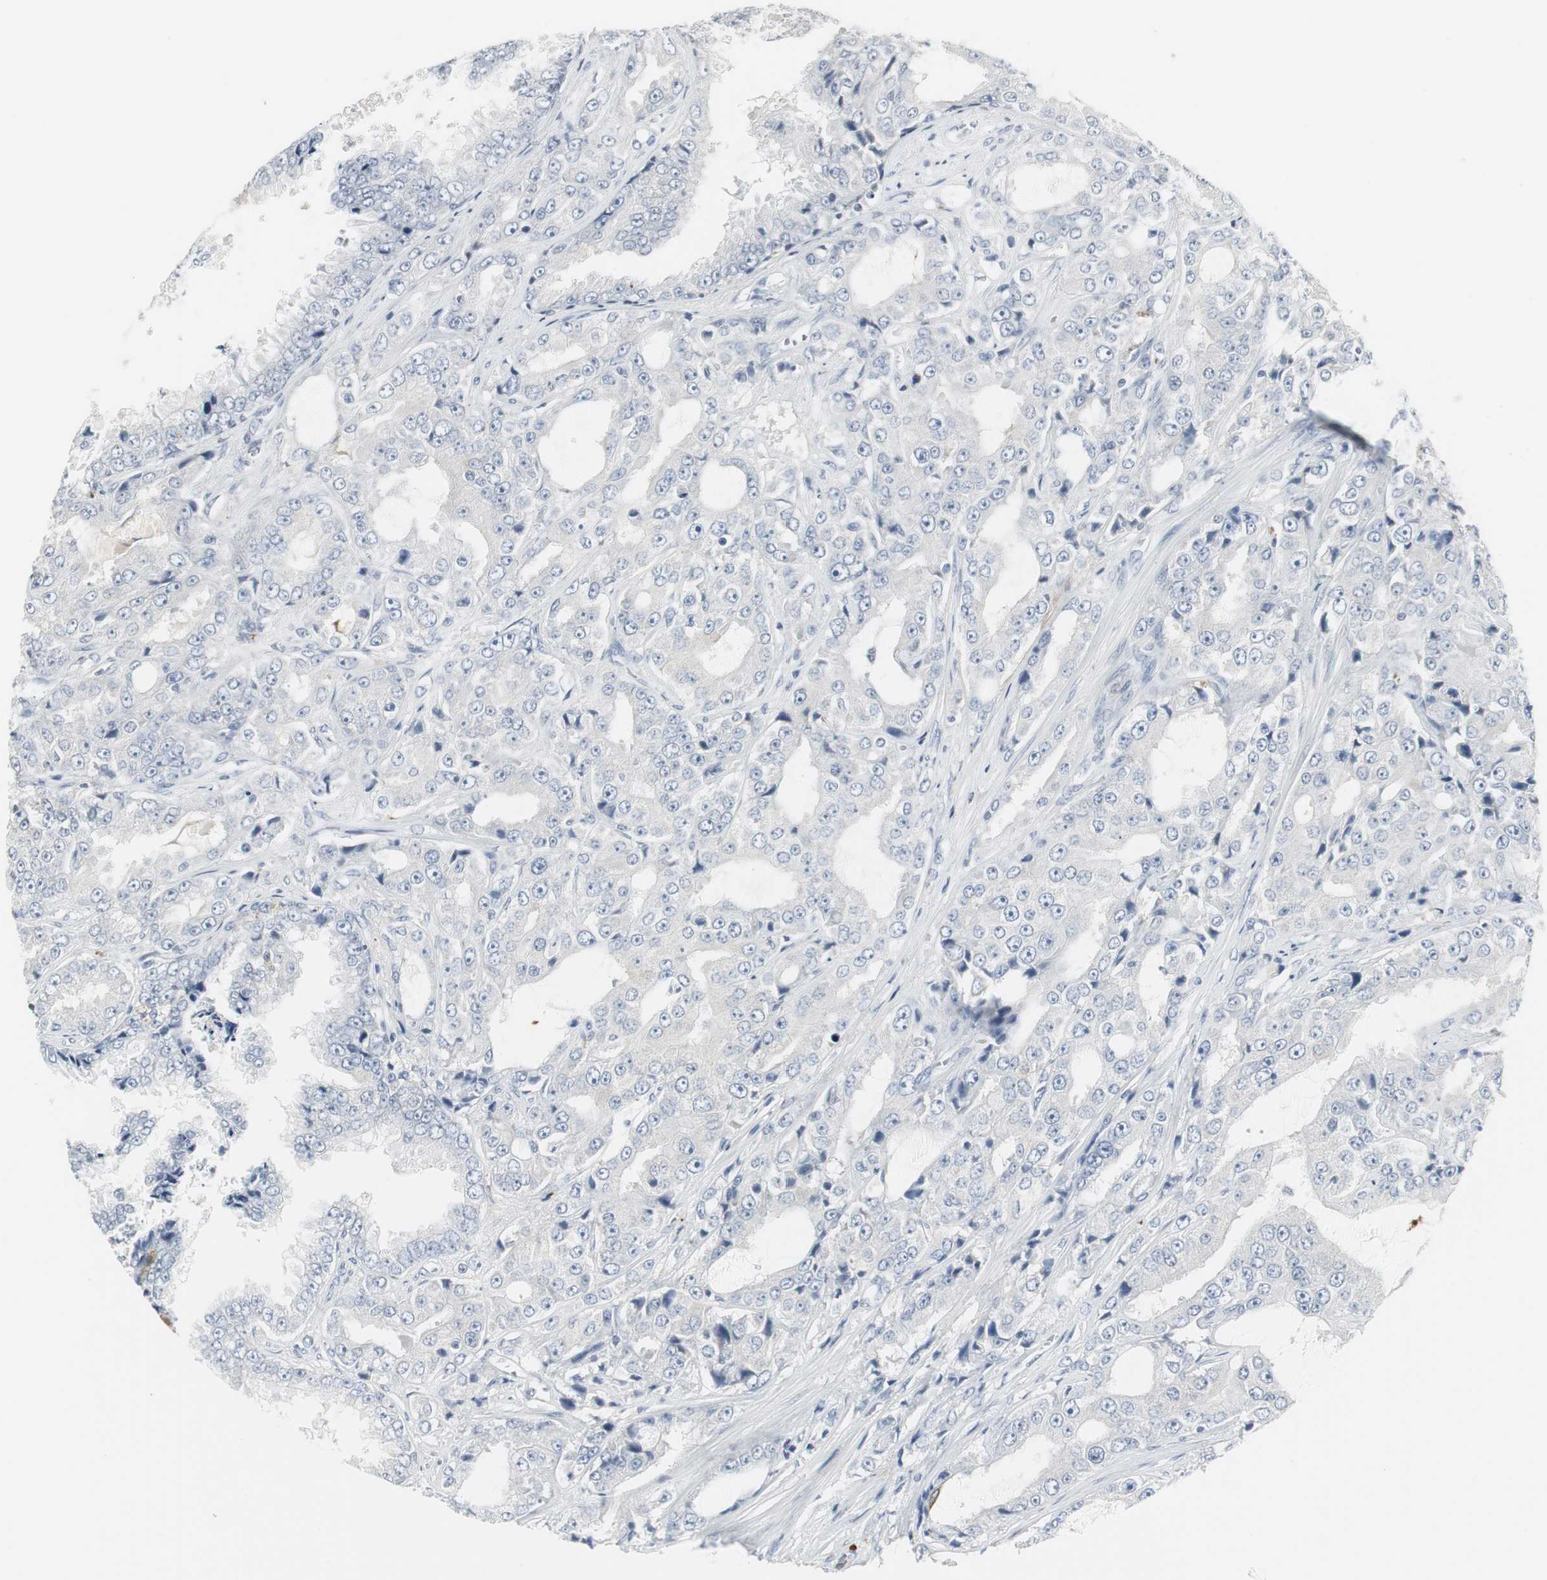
{"staining": {"intensity": "negative", "quantity": "none", "location": "none"}, "tissue": "prostate cancer", "cell_type": "Tumor cells", "image_type": "cancer", "snomed": [{"axis": "morphology", "description": "Adenocarcinoma, High grade"}, {"axis": "topography", "description": "Prostate"}], "caption": "Tumor cells show no significant protein staining in prostate cancer.", "gene": "PI15", "patient": {"sex": "male", "age": 73}}